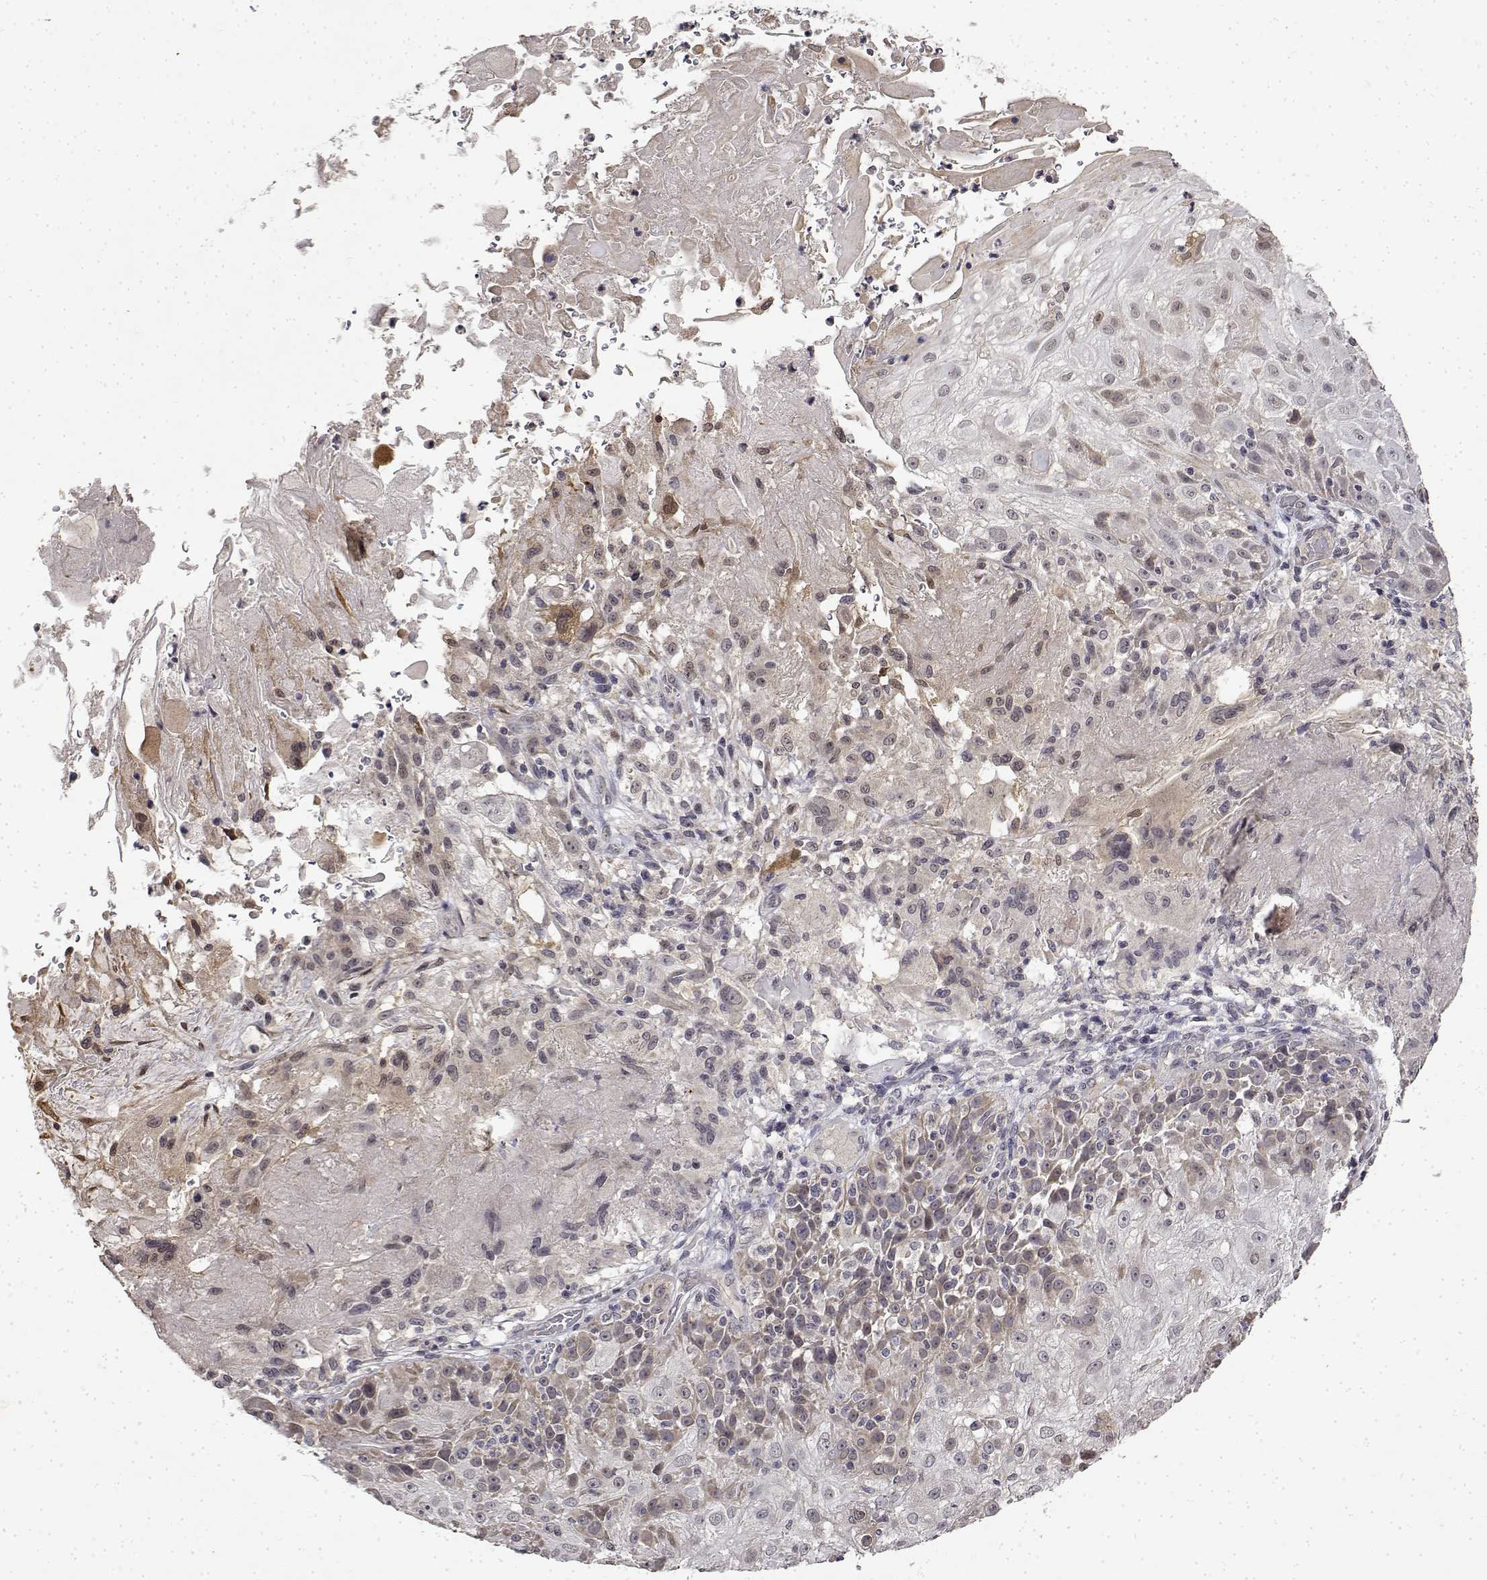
{"staining": {"intensity": "weak", "quantity": "25%-75%", "location": "cytoplasmic/membranous"}, "tissue": "skin cancer", "cell_type": "Tumor cells", "image_type": "cancer", "snomed": [{"axis": "morphology", "description": "Normal tissue, NOS"}, {"axis": "morphology", "description": "Squamous cell carcinoma, NOS"}, {"axis": "topography", "description": "Skin"}], "caption": "An image showing weak cytoplasmic/membranous positivity in approximately 25%-75% of tumor cells in skin cancer (squamous cell carcinoma), as visualized by brown immunohistochemical staining.", "gene": "BDNF", "patient": {"sex": "female", "age": 83}}